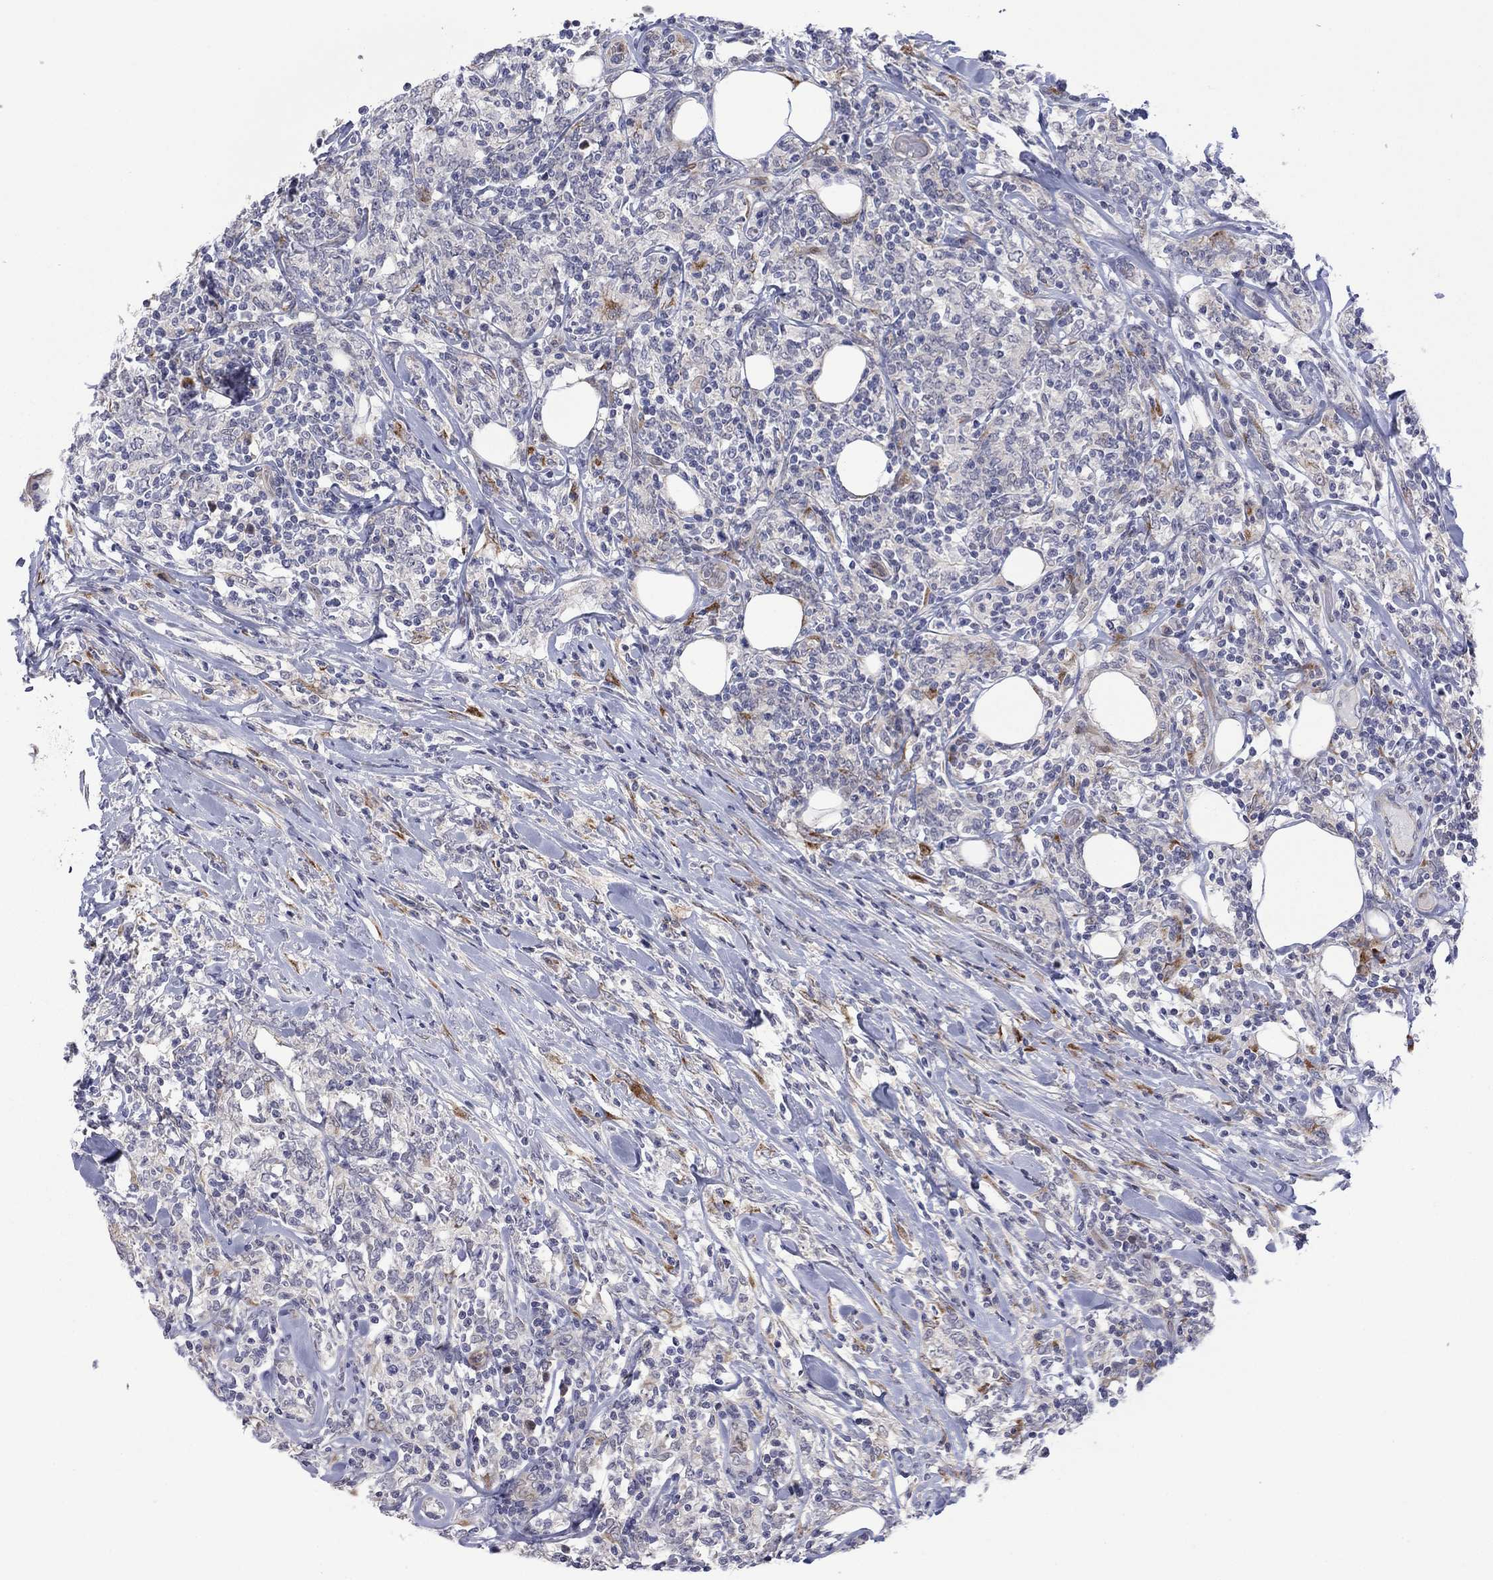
{"staining": {"intensity": "negative", "quantity": "none", "location": "none"}, "tissue": "lymphoma", "cell_type": "Tumor cells", "image_type": "cancer", "snomed": [{"axis": "morphology", "description": "Malignant lymphoma, non-Hodgkin's type, High grade"}, {"axis": "topography", "description": "Lymph node"}], "caption": "An immunohistochemistry (IHC) micrograph of lymphoma is shown. There is no staining in tumor cells of lymphoma.", "gene": "TTC21B", "patient": {"sex": "female", "age": 84}}